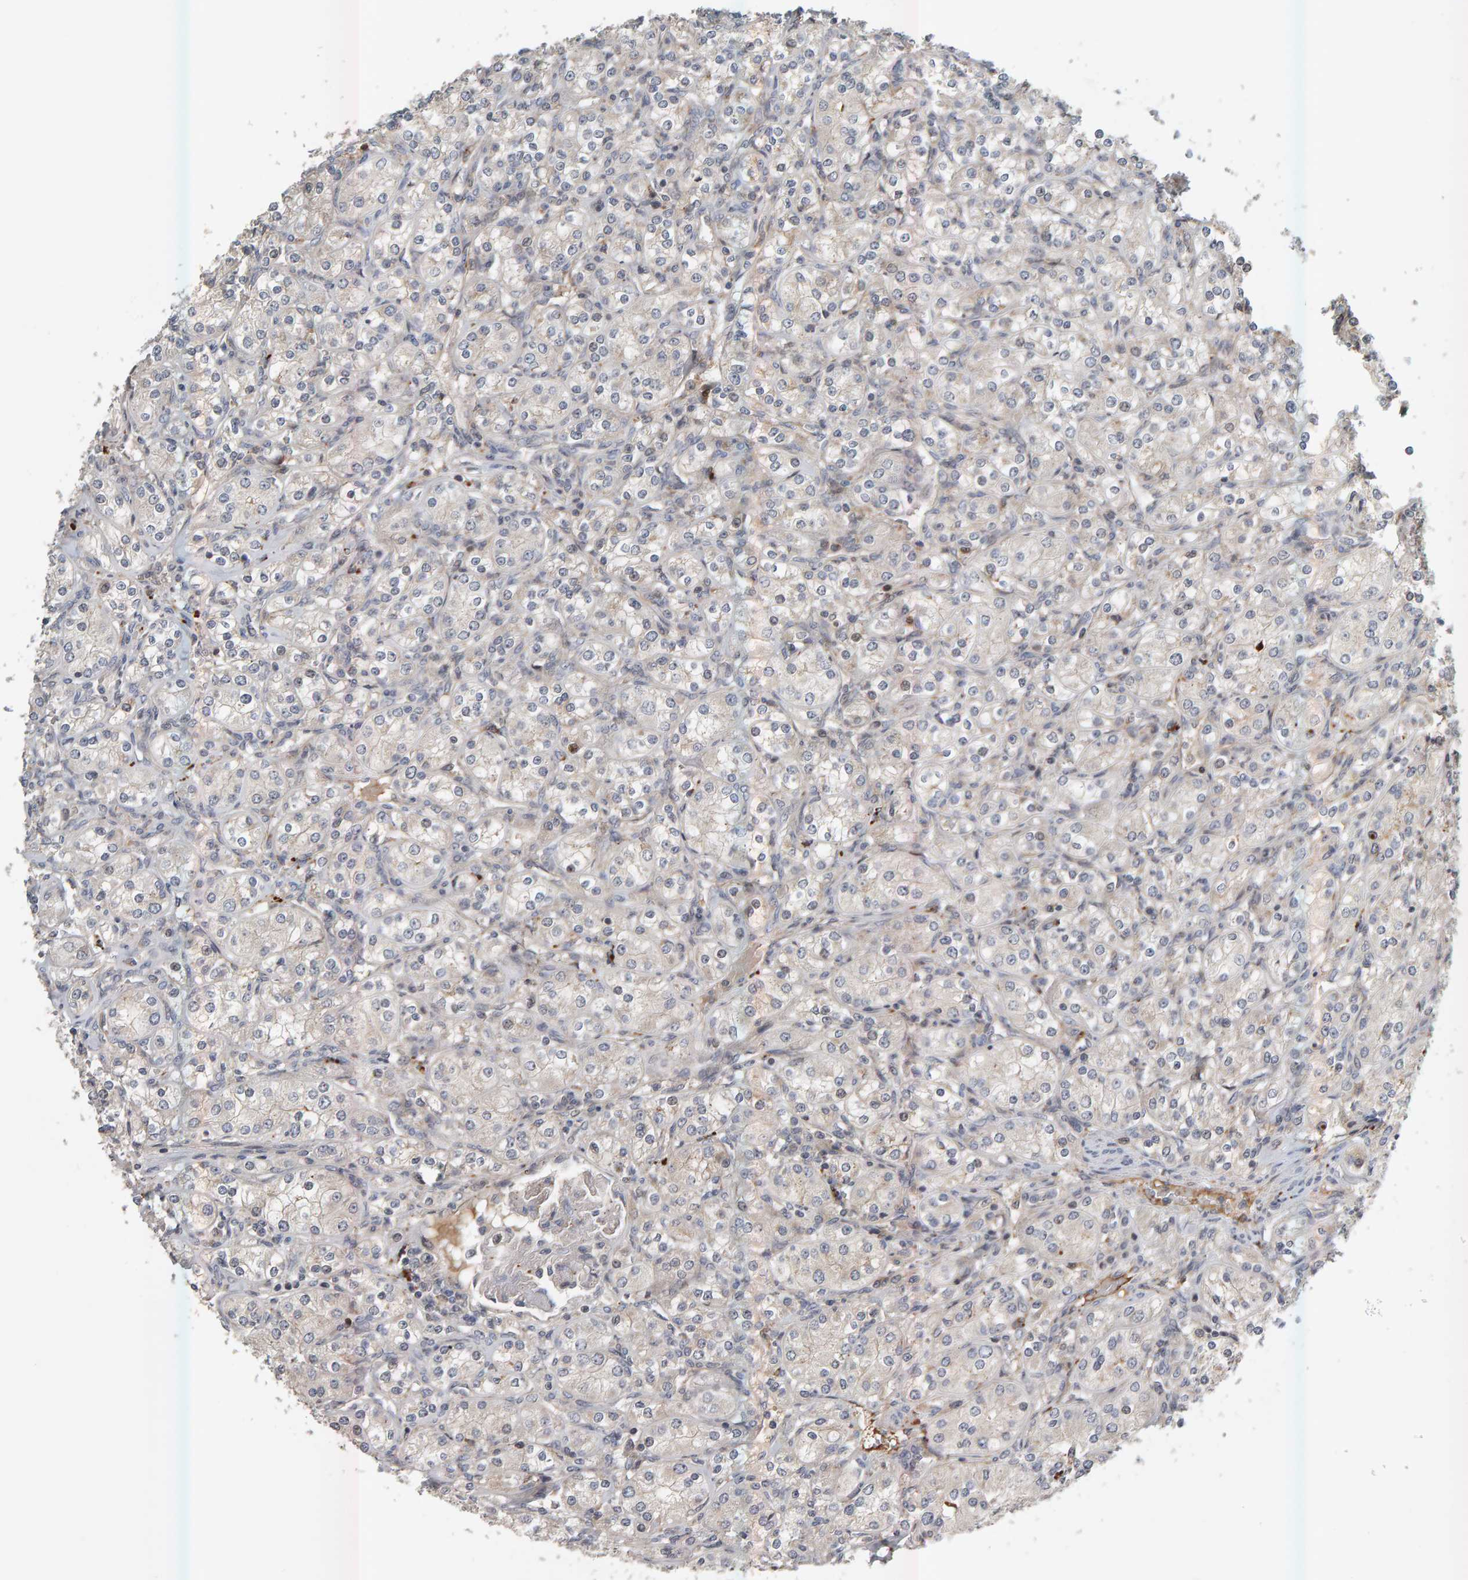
{"staining": {"intensity": "negative", "quantity": "none", "location": "none"}, "tissue": "renal cancer", "cell_type": "Tumor cells", "image_type": "cancer", "snomed": [{"axis": "morphology", "description": "Adenocarcinoma, NOS"}, {"axis": "topography", "description": "Kidney"}], "caption": "Renal cancer (adenocarcinoma) was stained to show a protein in brown. There is no significant positivity in tumor cells.", "gene": "ZNF160", "patient": {"sex": "male", "age": 77}}